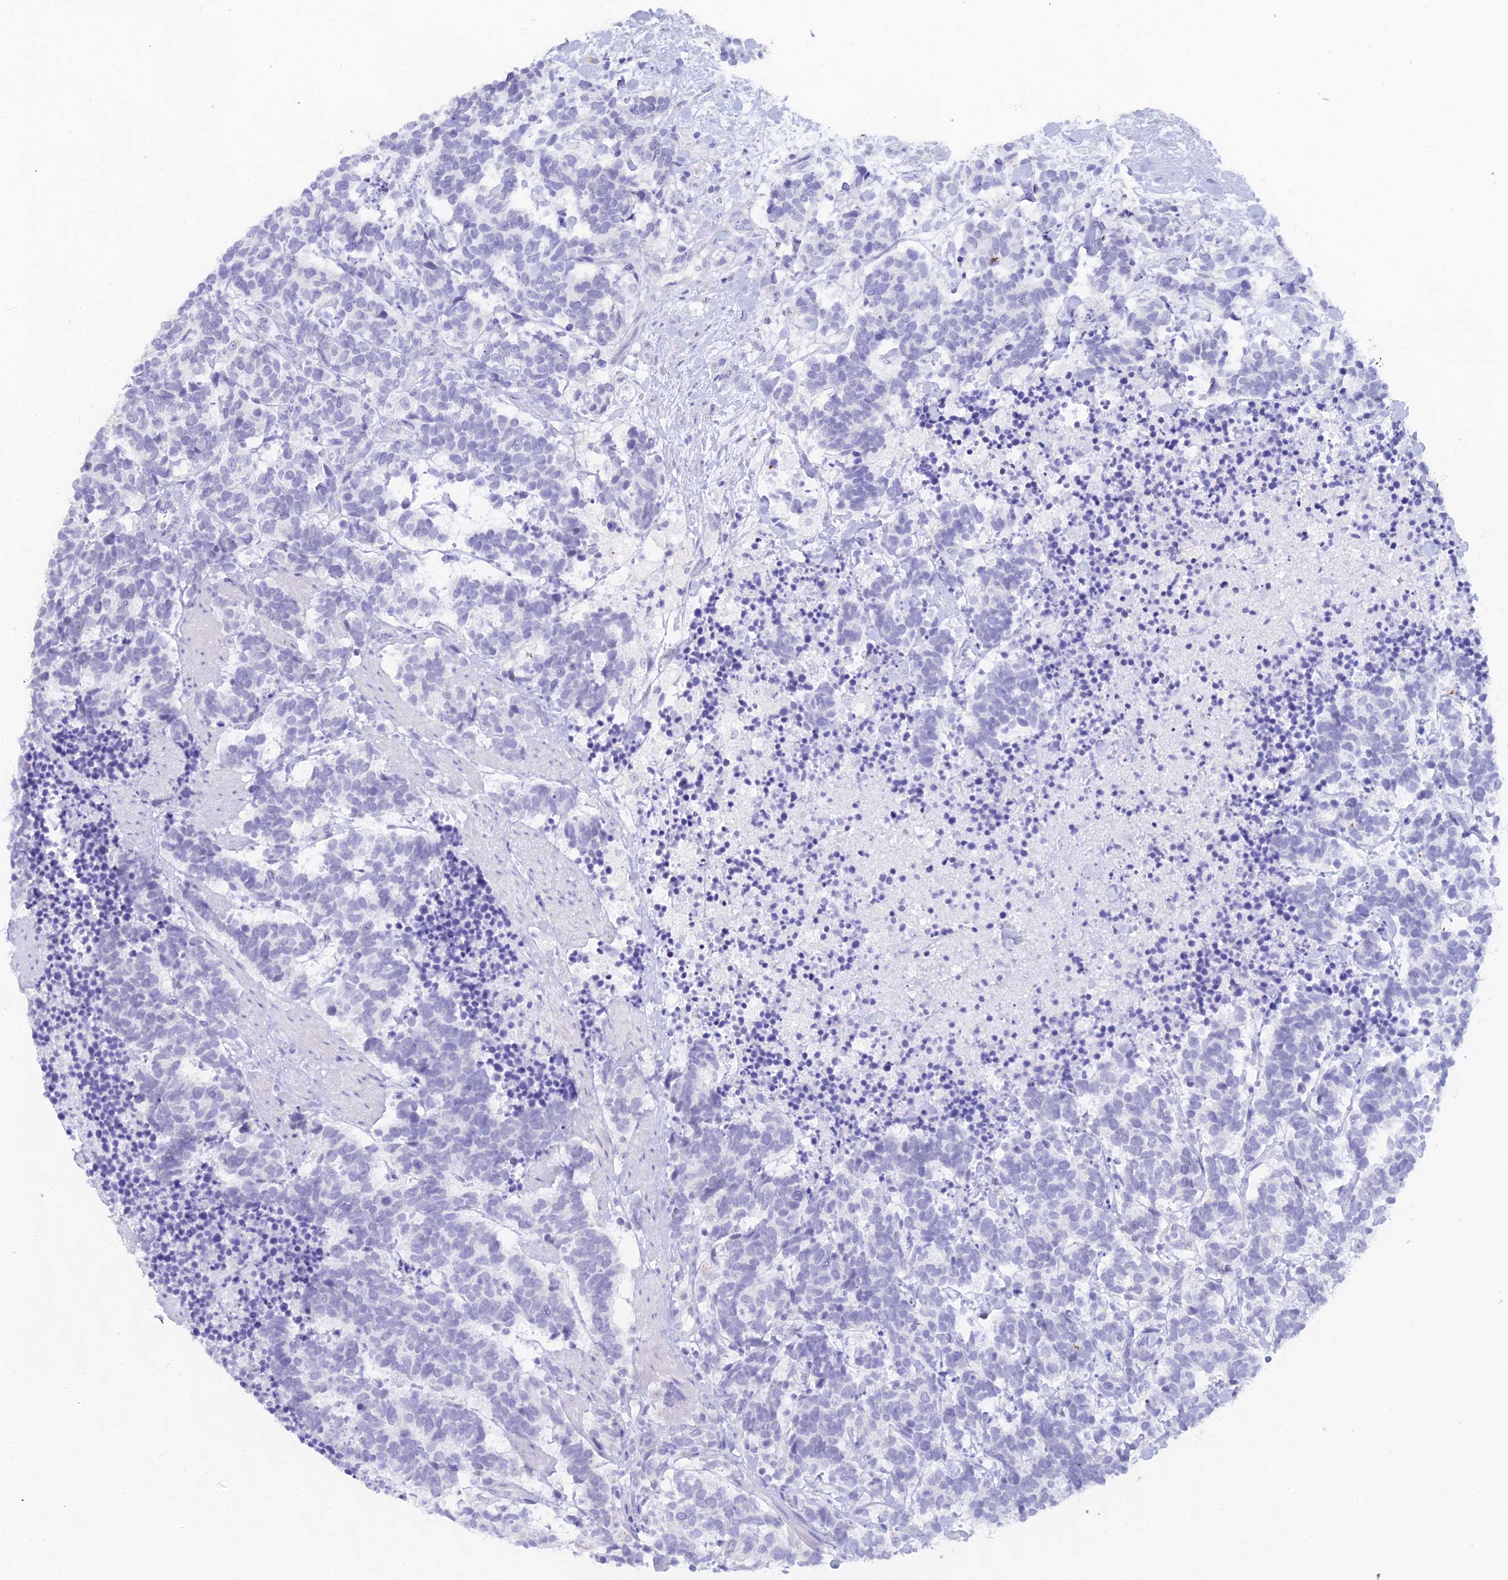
{"staining": {"intensity": "negative", "quantity": "none", "location": "none"}, "tissue": "carcinoid", "cell_type": "Tumor cells", "image_type": "cancer", "snomed": [{"axis": "morphology", "description": "Carcinoma, NOS"}, {"axis": "morphology", "description": "Carcinoid, malignant, NOS"}, {"axis": "topography", "description": "Prostate"}], "caption": "Tumor cells are negative for brown protein staining in carcinoid.", "gene": "CGB2", "patient": {"sex": "male", "age": 57}}